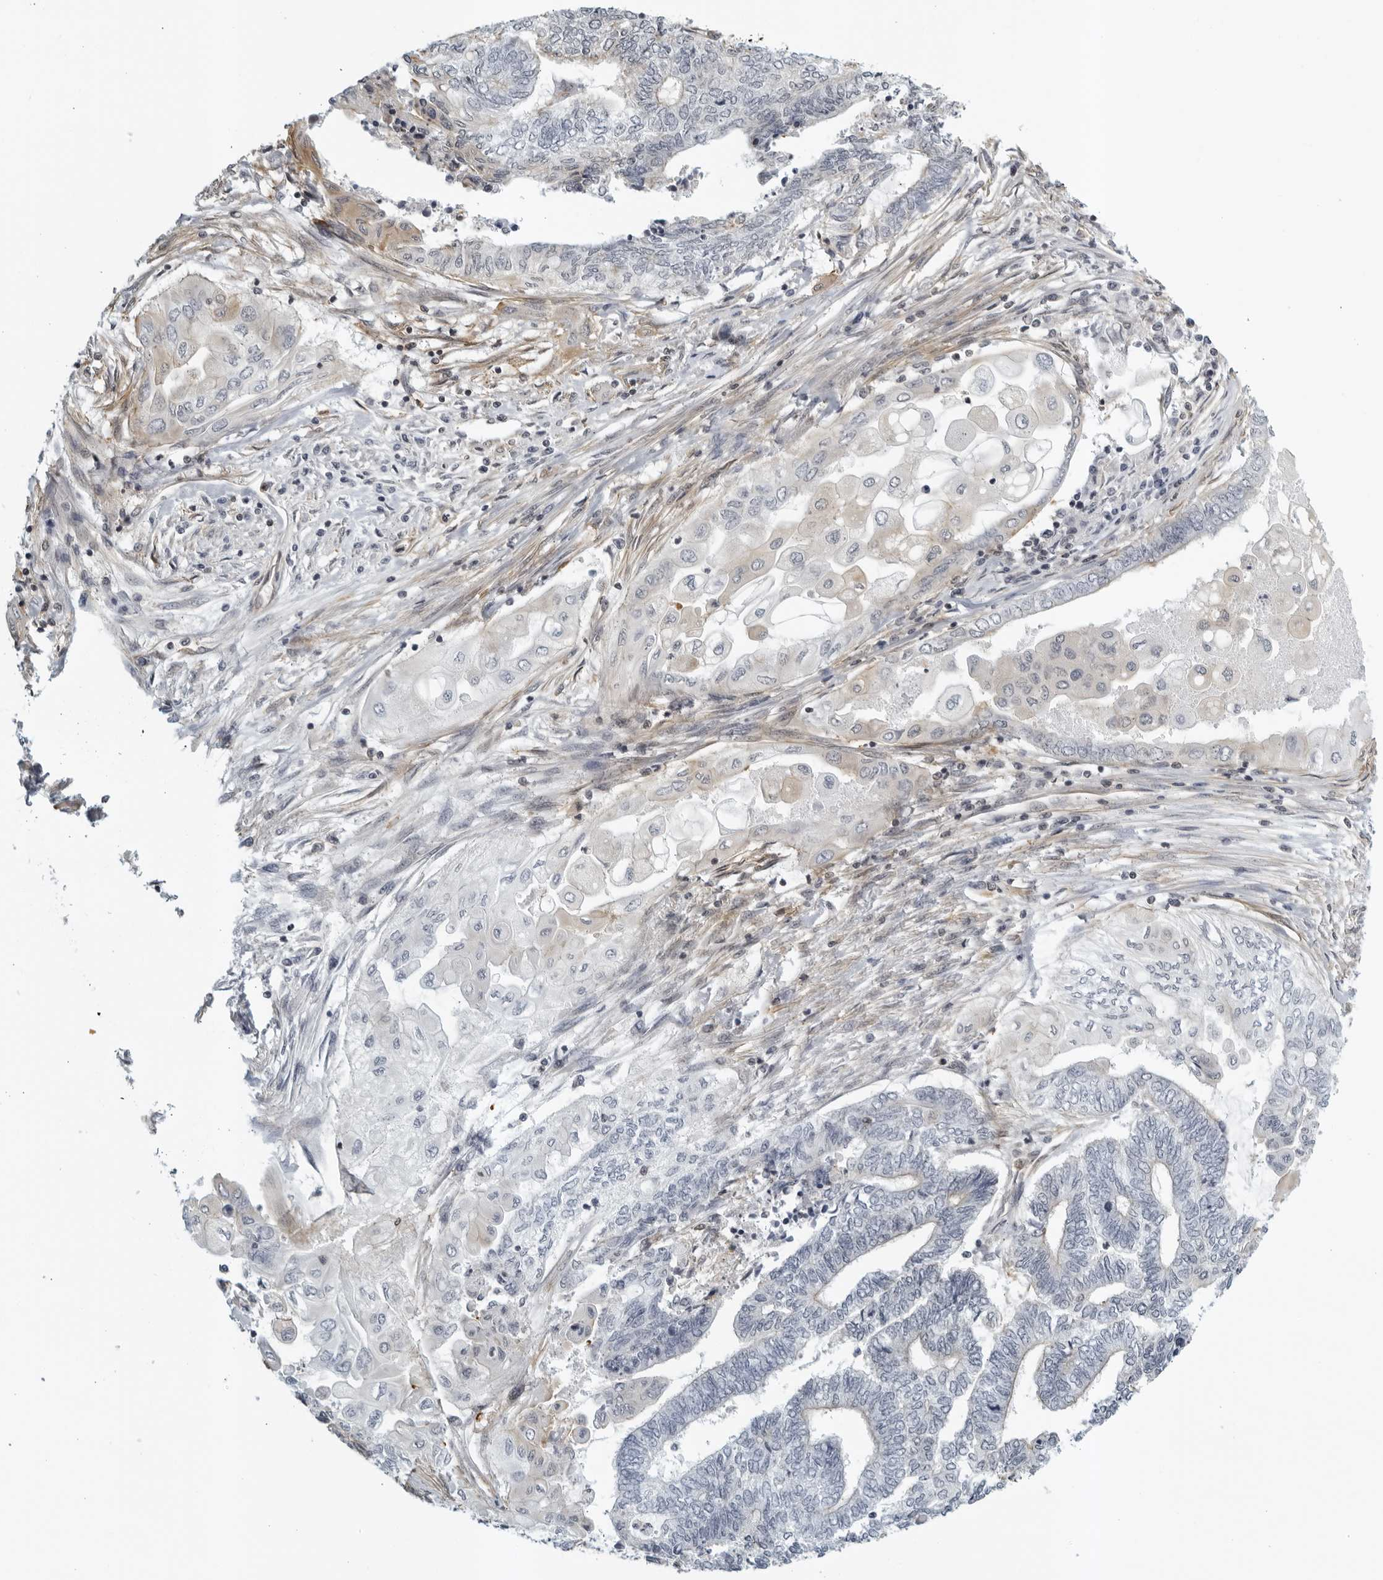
{"staining": {"intensity": "moderate", "quantity": "<25%", "location": "cytoplasmic/membranous"}, "tissue": "endometrial cancer", "cell_type": "Tumor cells", "image_type": "cancer", "snomed": [{"axis": "morphology", "description": "Adenocarcinoma, NOS"}, {"axis": "topography", "description": "Uterus"}, {"axis": "topography", "description": "Endometrium"}], "caption": "This photomicrograph exhibits immunohistochemistry staining of human adenocarcinoma (endometrial), with low moderate cytoplasmic/membranous positivity in about <25% of tumor cells.", "gene": "SERTAD4", "patient": {"sex": "female", "age": 70}}